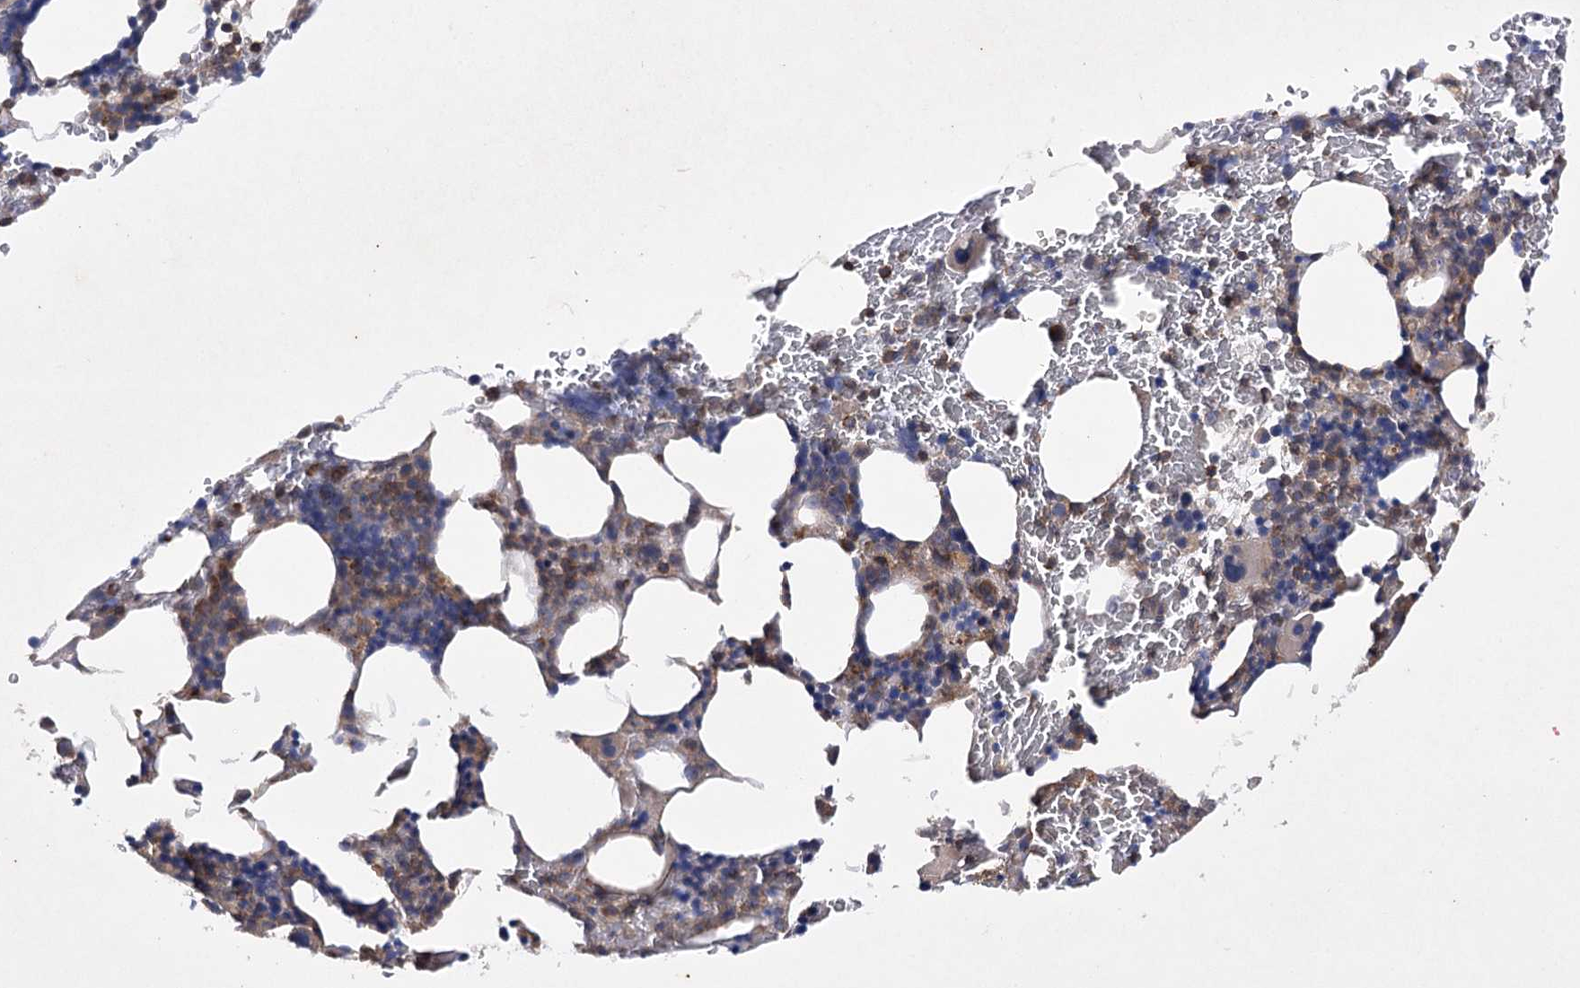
{"staining": {"intensity": "moderate", "quantity": "25%-75%", "location": "cytoplasmic/membranous"}, "tissue": "bone marrow", "cell_type": "Hematopoietic cells", "image_type": "normal", "snomed": [{"axis": "morphology", "description": "Normal tissue, NOS"}, {"axis": "topography", "description": "Bone marrow"}], "caption": "DAB (3,3'-diaminobenzidine) immunohistochemical staining of benign human bone marrow exhibits moderate cytoplasmic/membranous protein expression in about 25%-75% of hematopoietic cells.", "gene": "BCR", "patient": {"sex": "male", "age": 62}}